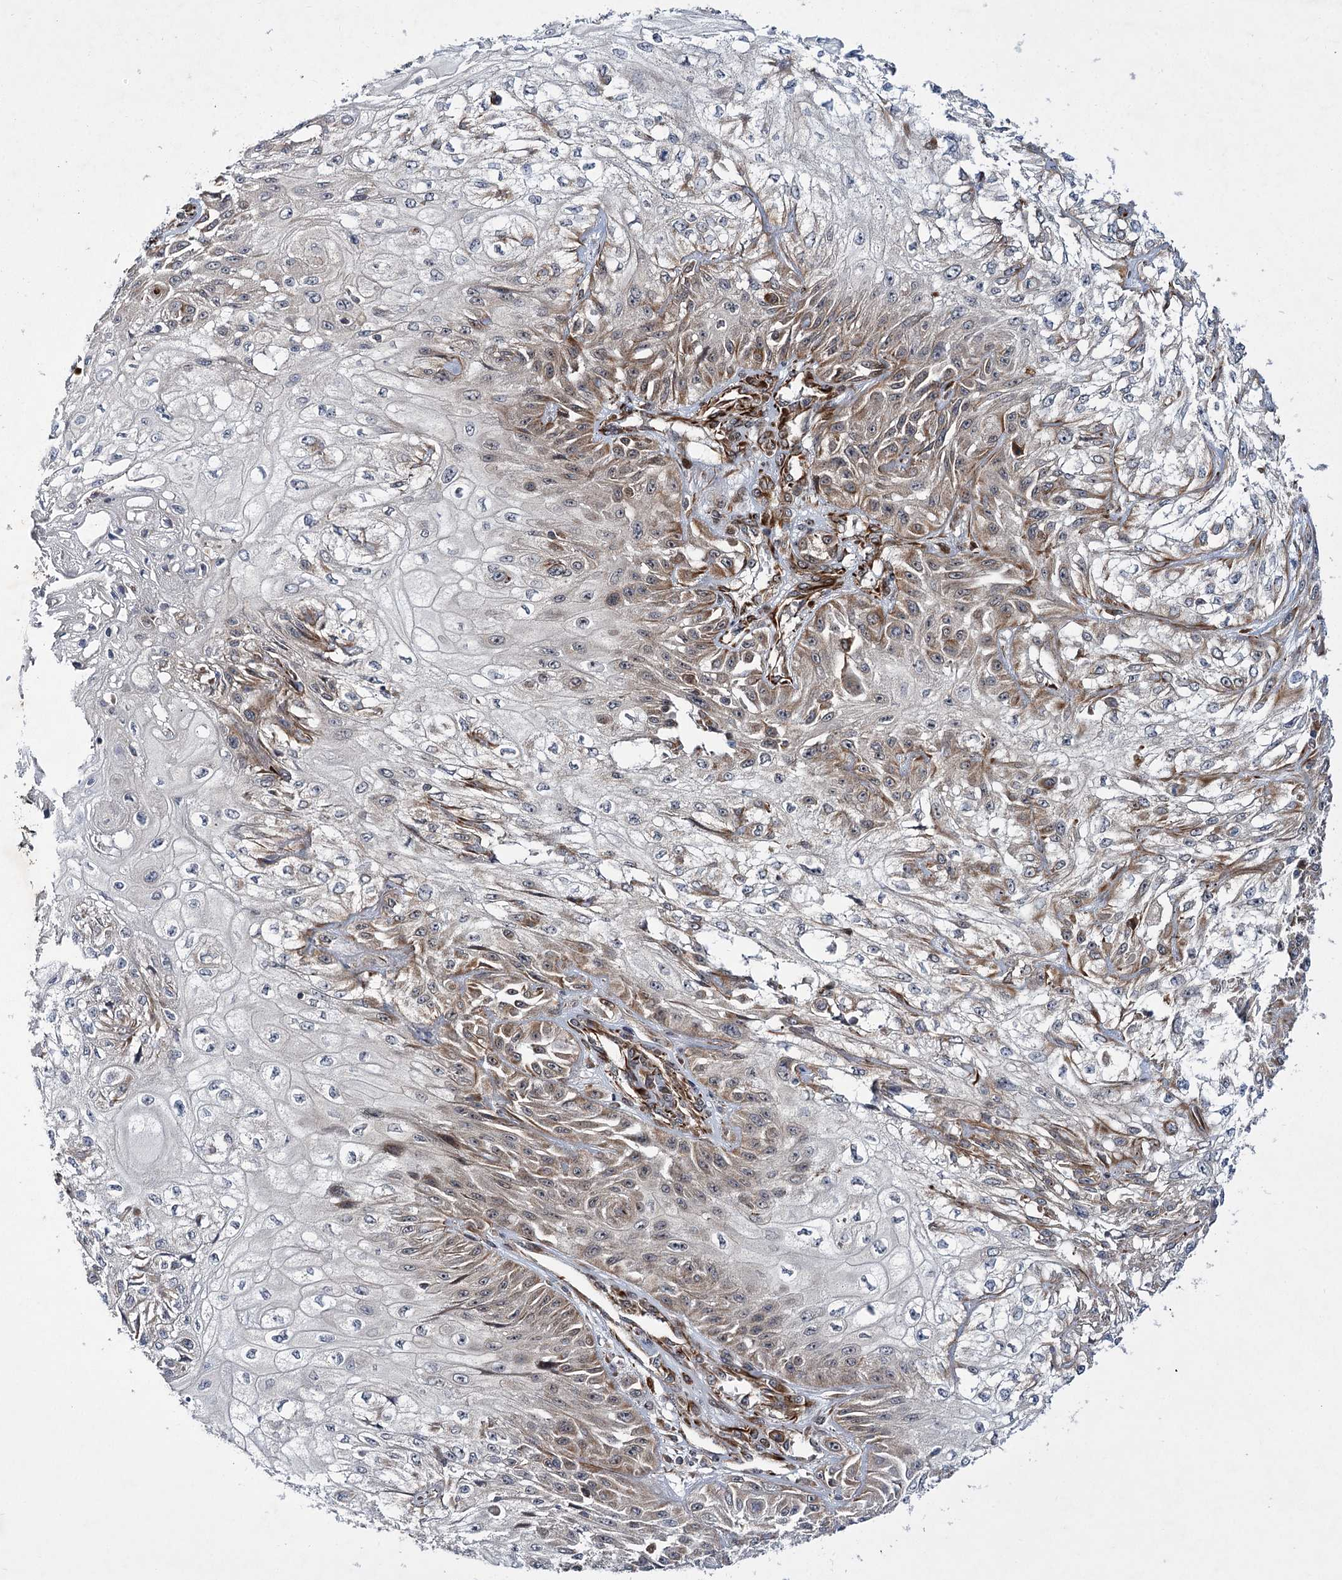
{"staining": {"intensity": "weak", "quantity": "25%-75%", "location": "cytoplasmic/membranous"}, "tissue": "skin cancer", "cell_type": "Tumor cells", "image_type": "cancer", "snomed": [{"axis": "morphology", "description": "Squamous cell carcinoma, NOS"}, {"axis": "morphology", "description": "Squamous cell carcinoma, metastatic, NOS"}, {"axis": "topography", "description": "Skin"}, {"axis": "topography", "description": "Lymph node"}], "caption": "Protein analysis of skin cancer (squamous cell carcinoma) tissue exhibits weak cytoplasmic/membranous staining in approximately 25%-75% of tumor cells.", "gene": "DPEP2", "patient": {"sex": "male", "age": 75}}